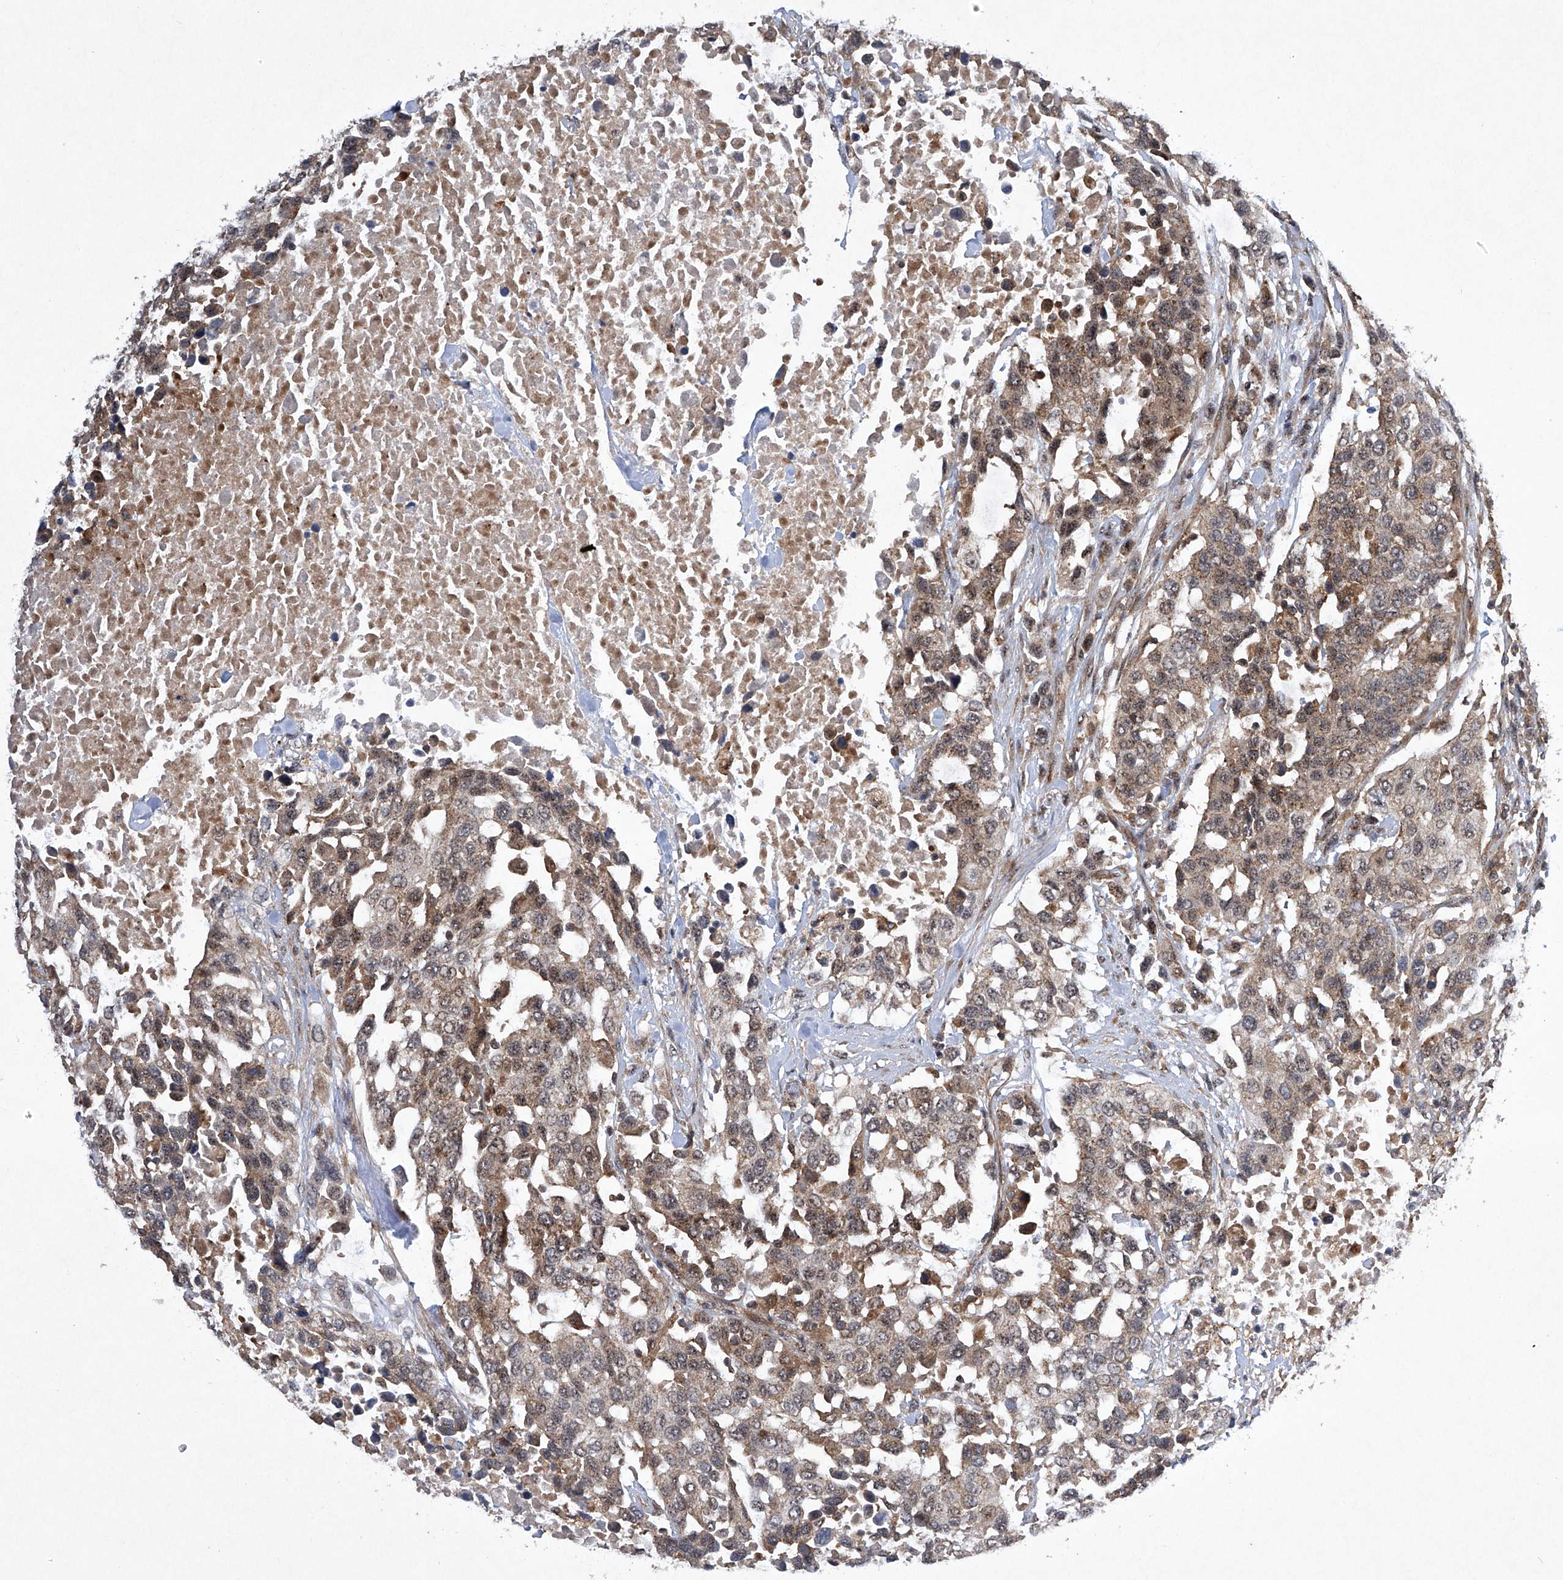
{"staining": {"intensity": "moderate", "quantity": "25%-75%", "location": "cytoplasmic/membranous"}, "tissue": "urothelial cancer", "cell_type": "Tumor cells", "image_type": "cancer", "snomed": [{"axis": "morphology", "description": "Urothelial carcinoma, High grade"}, {"axis": "topography", "description": "Urinary bladder"}], "caption": "This is an image of immunohistochemistry (IHC) staining of urothelial cancer, which shows moderate expression in the cytoplasmic/membranous of tumor cells.", "gene": "CISH", "patient": {"sex": "female", "age": 80}}